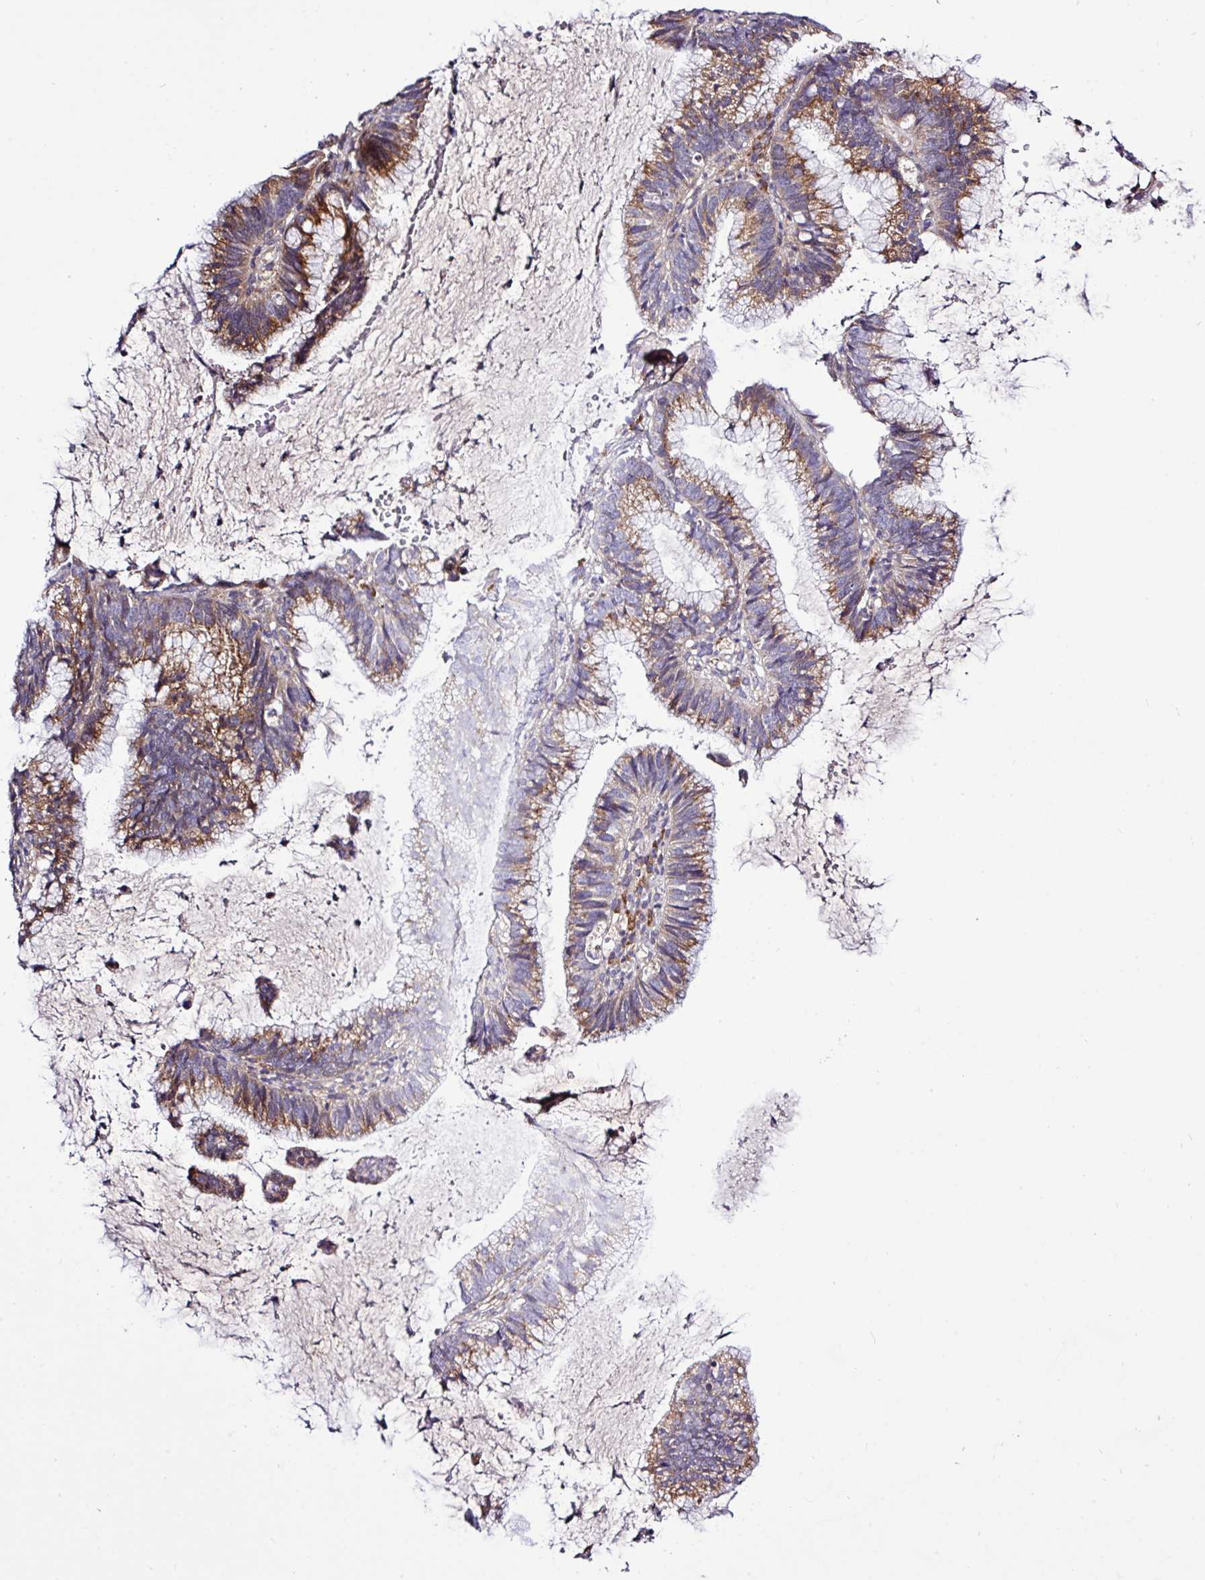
{"staining": {"intensity": "moderate", "quantity": ">75%", "location": "cytoplasmic/membranous"}, "tissue": "cervical cancer", "cell_type": "Tumor cells", "image_type": "cancer", "snomed": [{"axis": "morphology", "description": "Adenocarcinoma, NOS"}, {"axis": "topography", "description": "Cervix"}], "caption": "This image exhibits immunohistochemistry staining of cervical adenocarcinoma, with medium moderate cytoplasmic/membranous staining in approximately >75% of tumor cells.", "gene": "TM2D2", "patient": {"sex": "female", "age": 36}}